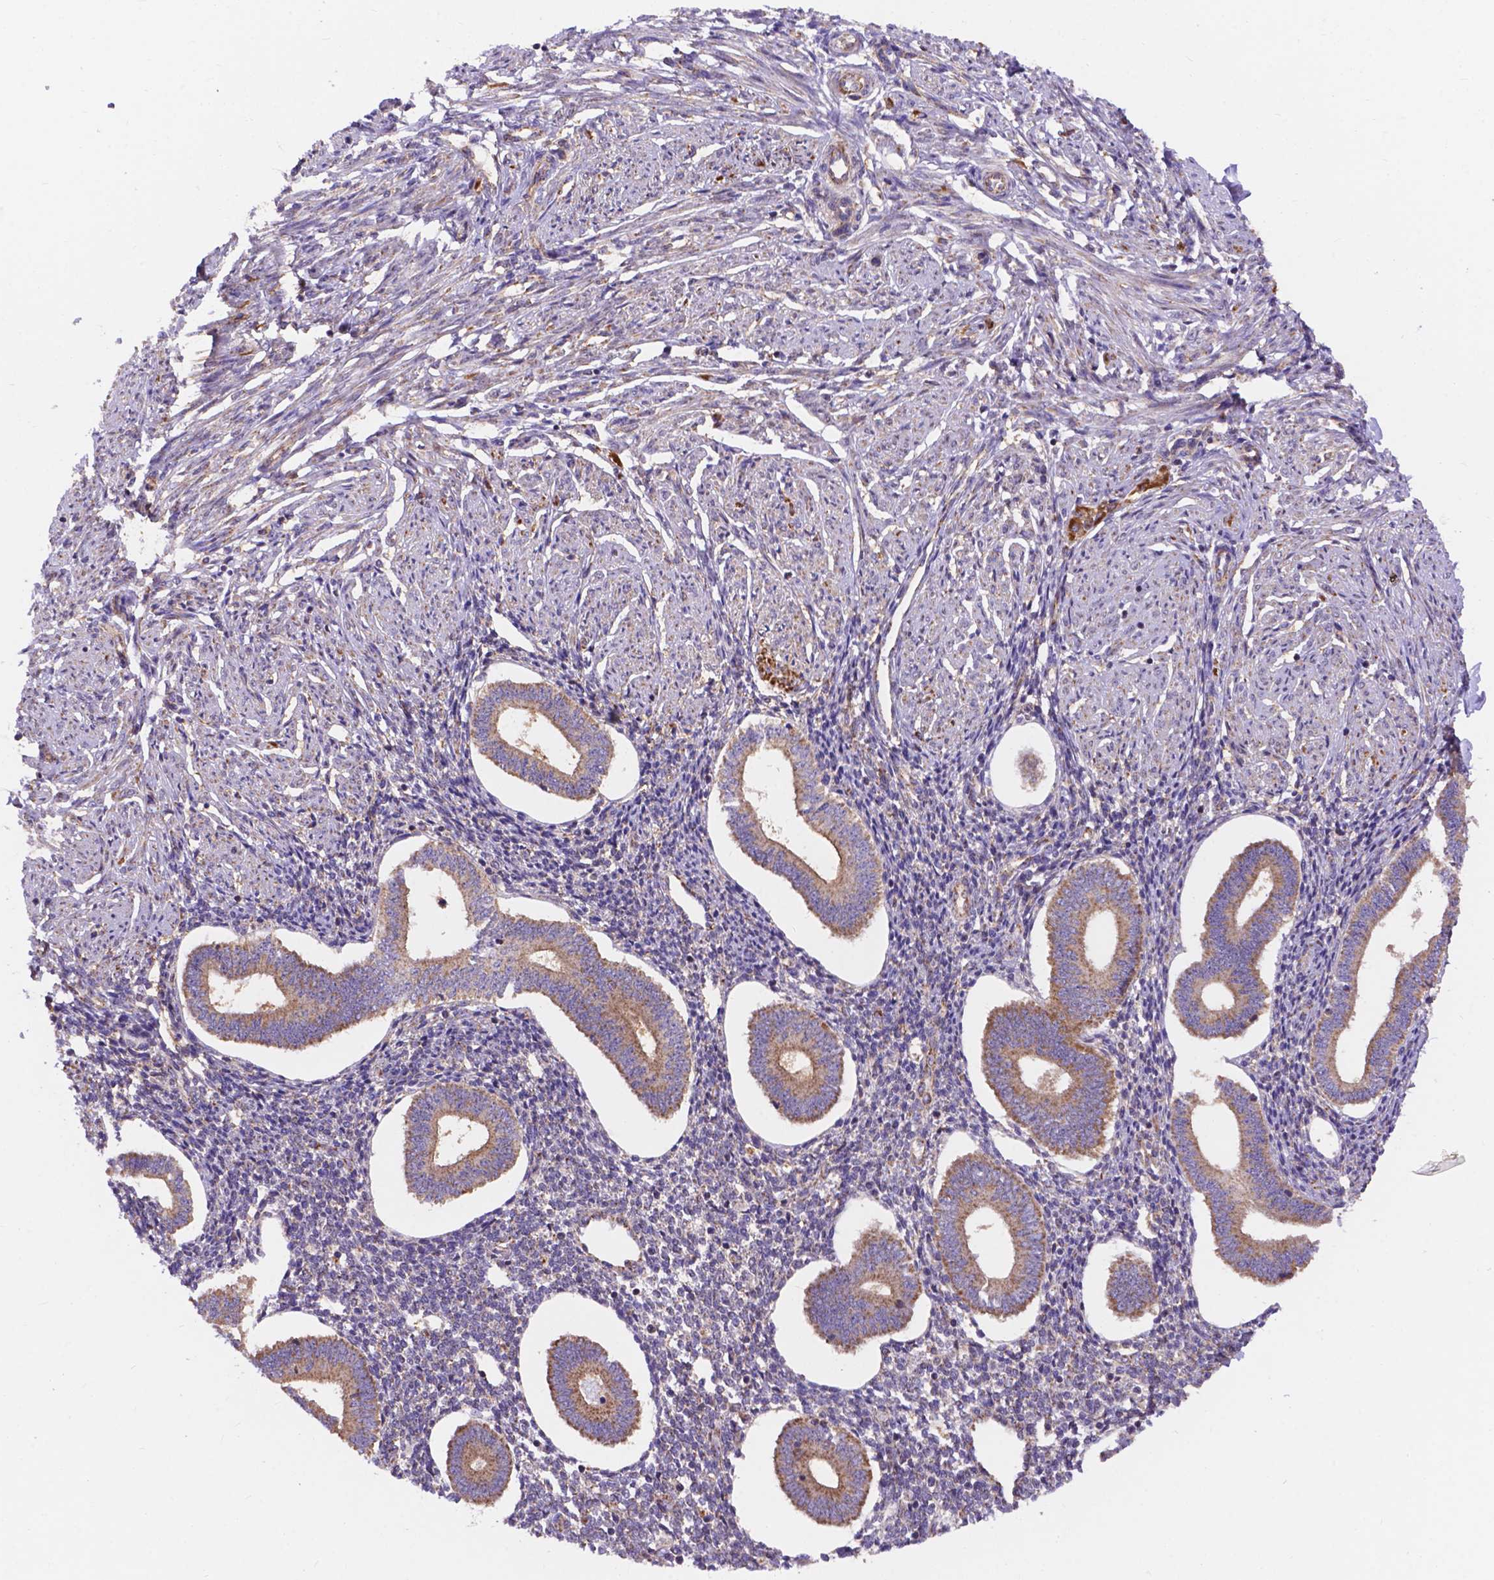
{"staining": {"intensity": "weak", "quantity": "<25%", "location": "cytoplasmic/membranous"}, "tissue": "endometrium", "cell_type": "Cells in endometrial stroma", "image_type": "normal", "snomed": [{"axis": "morphology", "description": "Normal tissue, NOS"}, {"axis": "topography", "description": "Endometrium"}], "caption": "Immunohistochemistry (IHC) image of normal endometrium: human endometrium stained with DAB (3,3'-diaminobenzidine) demonstrates no significant protein expression in cells in endometrial stroma. (IHC, brightfield microscopy, high magnification).", "gene": "AK3", "patient": {"sex": "female", "age": 40}}